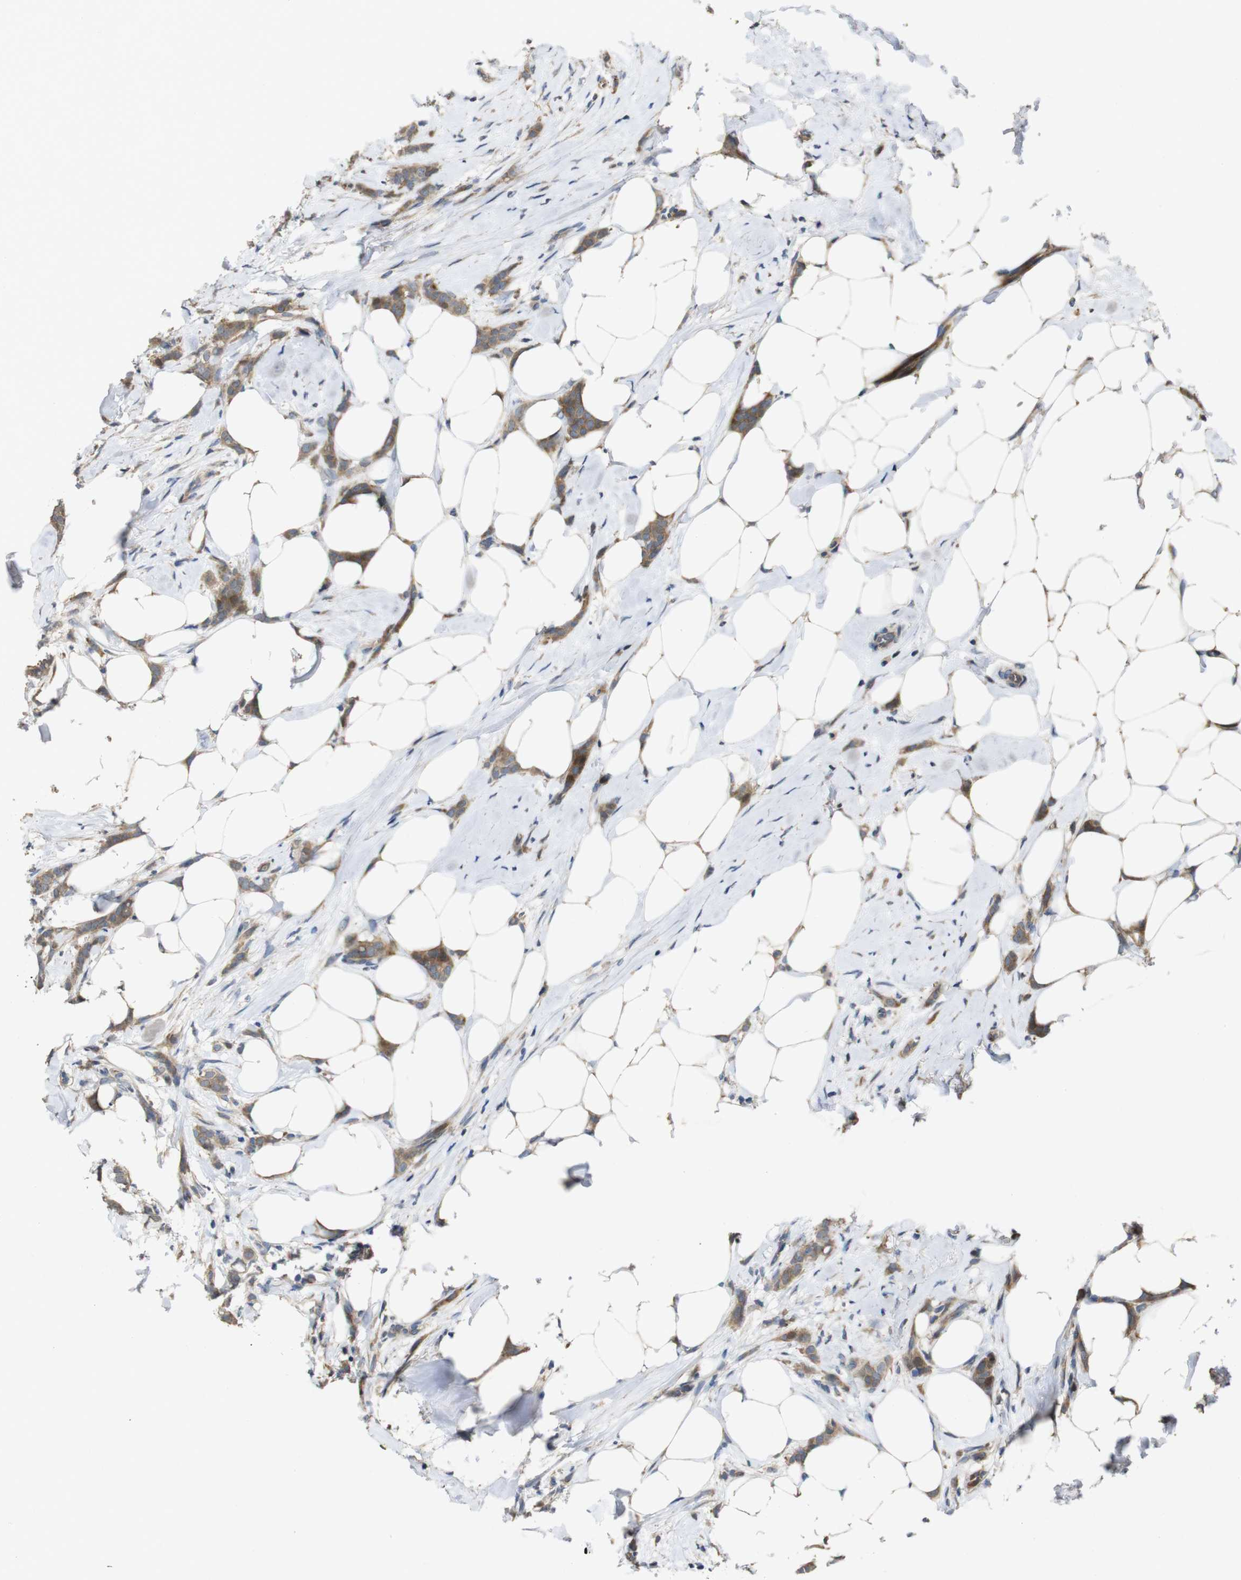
{"staining": {"intensity": "moderate", "quantity": ">75%", "location": "cytoplasmic/membranous"}, "tissue": "breast cancer", "cell_type": "Tumor cells", "image_type": "cancer", "snomed": [{"axis": "morphology", "description": "Lobular carcinoma, in situ"}, {"axis": "morphology", "description": "Lobular carcinoma"}, {"axis": "topography", "description": "Breast"}], "caption": "DAB (3,3'-diaminobenzidine) immunohistochemical staining of human breast lobular carcinoma in situ exhibits moderate cytoplasmic/membranous protein expression in approximately >75% of tumor cells.", "gene": "PCDHB10", "patient": {"sex": "female", "age": 41}}